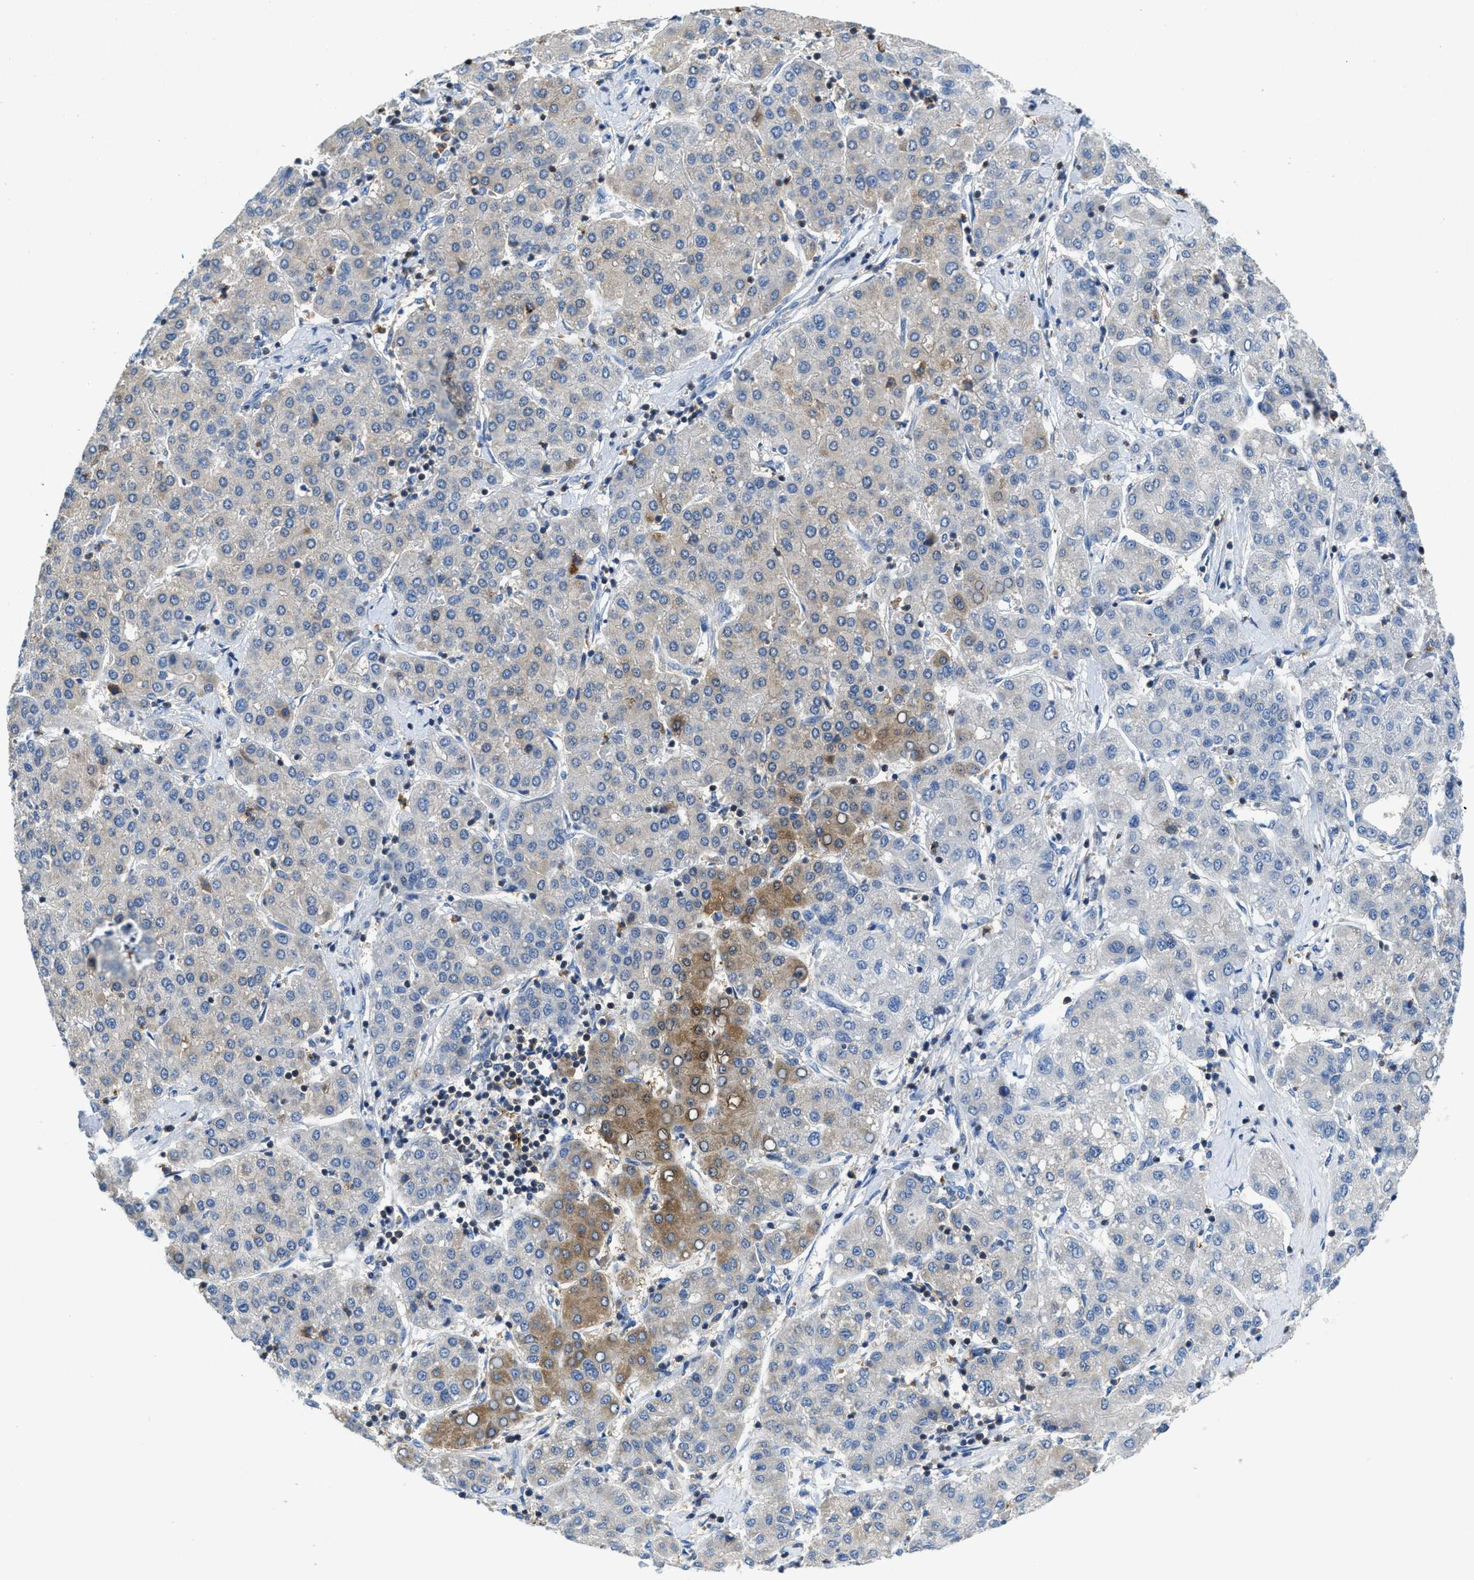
{"staining": {"intensity": "moderate", "quantity": "<25%", "location": "cytoplasmic/membranous"}, "tissue": "liver cancer", "cell_type": "Tumor cells", "image_type": "cancer", "snomed": [{"axis": "morphology", "description": "Carcinoma, Hepatocellular, NOS"}, {"axis": "topography", "description": "Liver"}], "caption": "Liver cancer (hepatocellular carcinoma) was stained to show a protein in brown. There is low levels of moderate cytoplasmic/membranous expression in about <25% of tumor cells. Using DAB (brown) and hematoxylin (blue) stains, captured at high magnification using brightfield microscopy.", "gene": "FAM151A", "patient": {"sex": "male", "age": 65}}